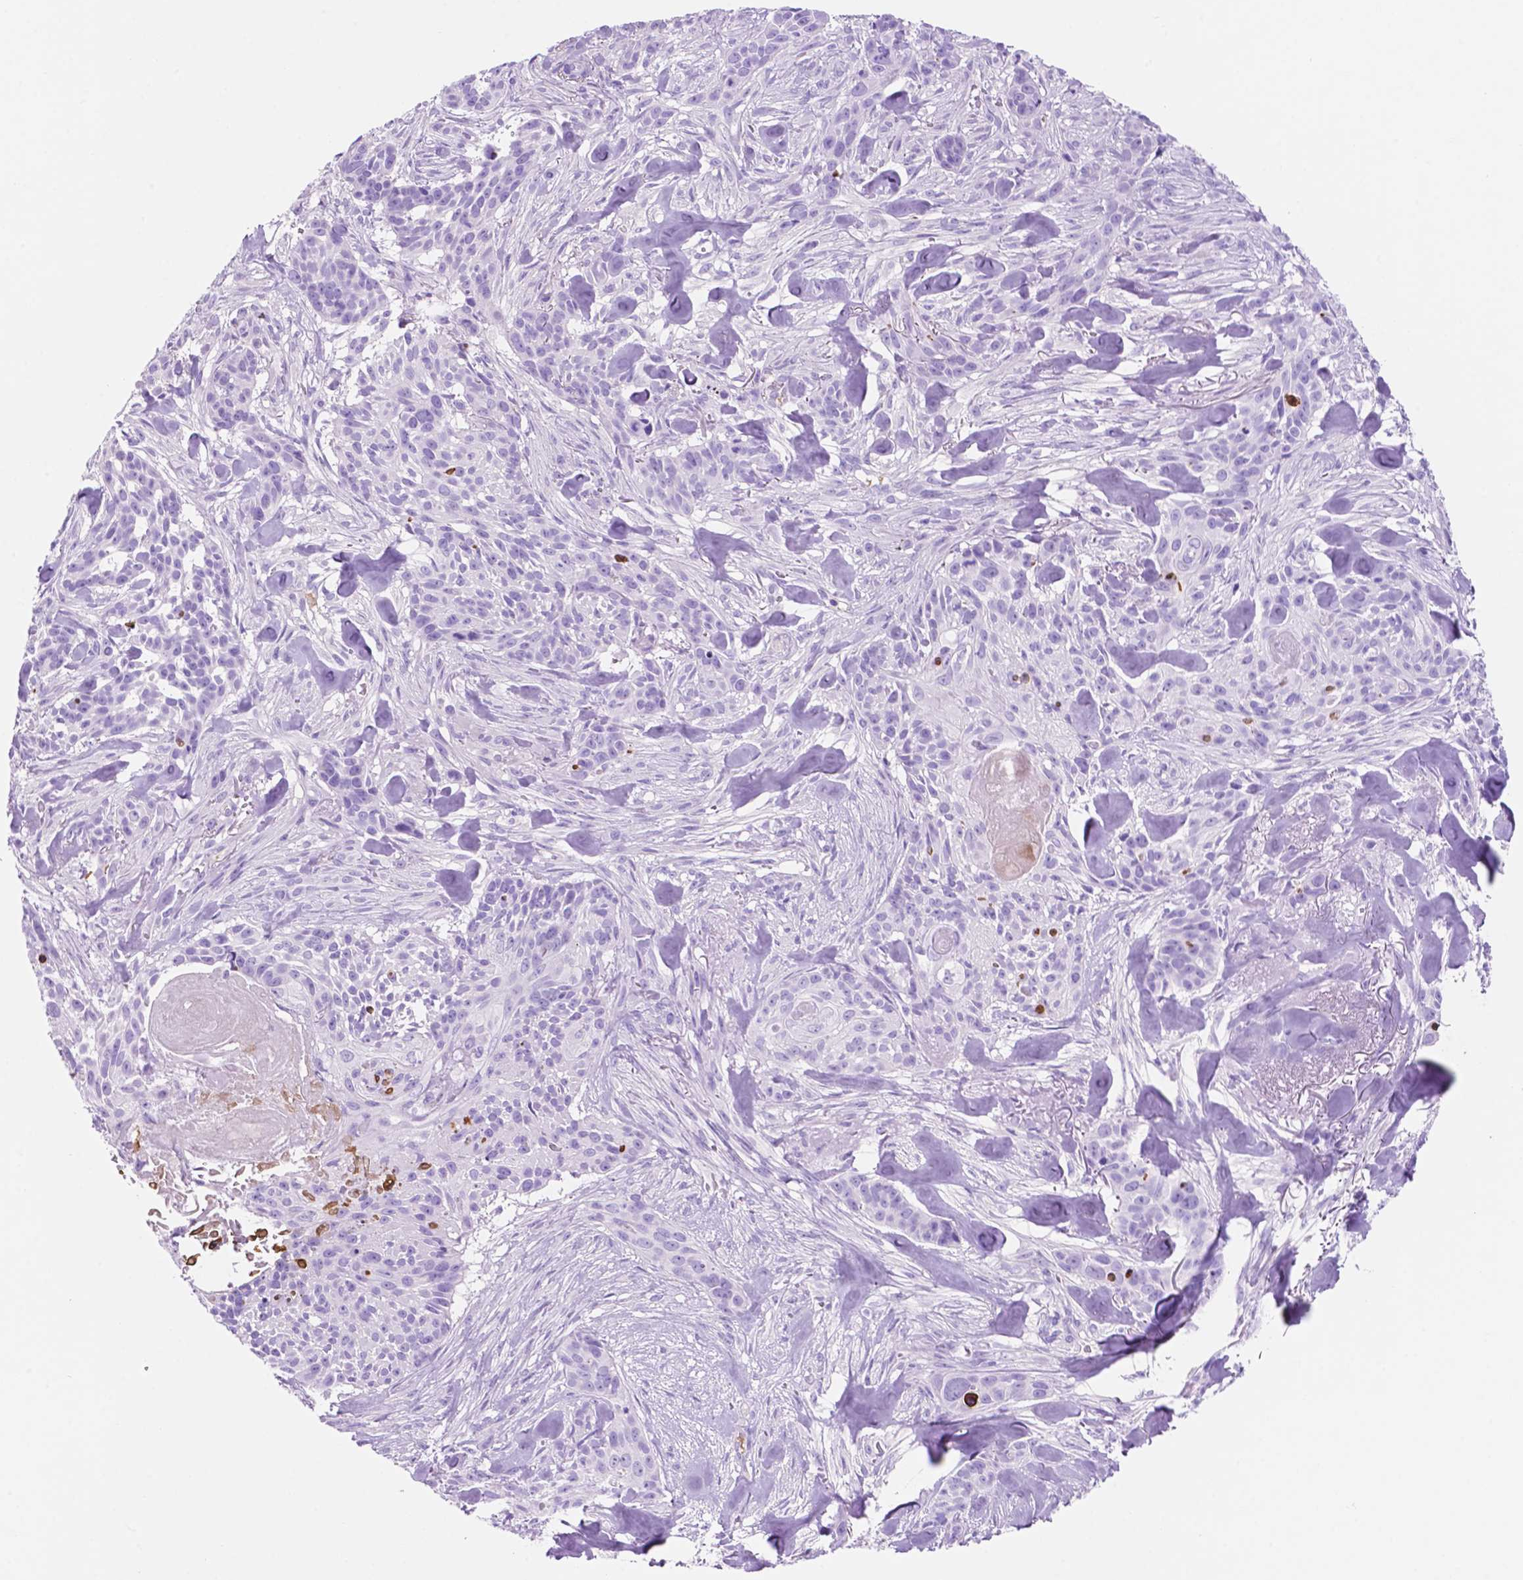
{"staining": {"intensity": "negative", "quantity": "none", "location": "none"}, "tissue": "skin cancer", "cell_type": "Tumor cells", "image_type": "cancer", "snomed": [{"axis": "morphology", "description": "Basal cell carcinoma"}, {"axis": "topography", "description": "Skin"}], "caption": "Immunohistochemistry image of basal cell carcinoma (skin) stained for a protein (brown), which displays no staining in tumor cells.", "gene": "FOXB2", "patient": {"sex": "male", "age": 87}}